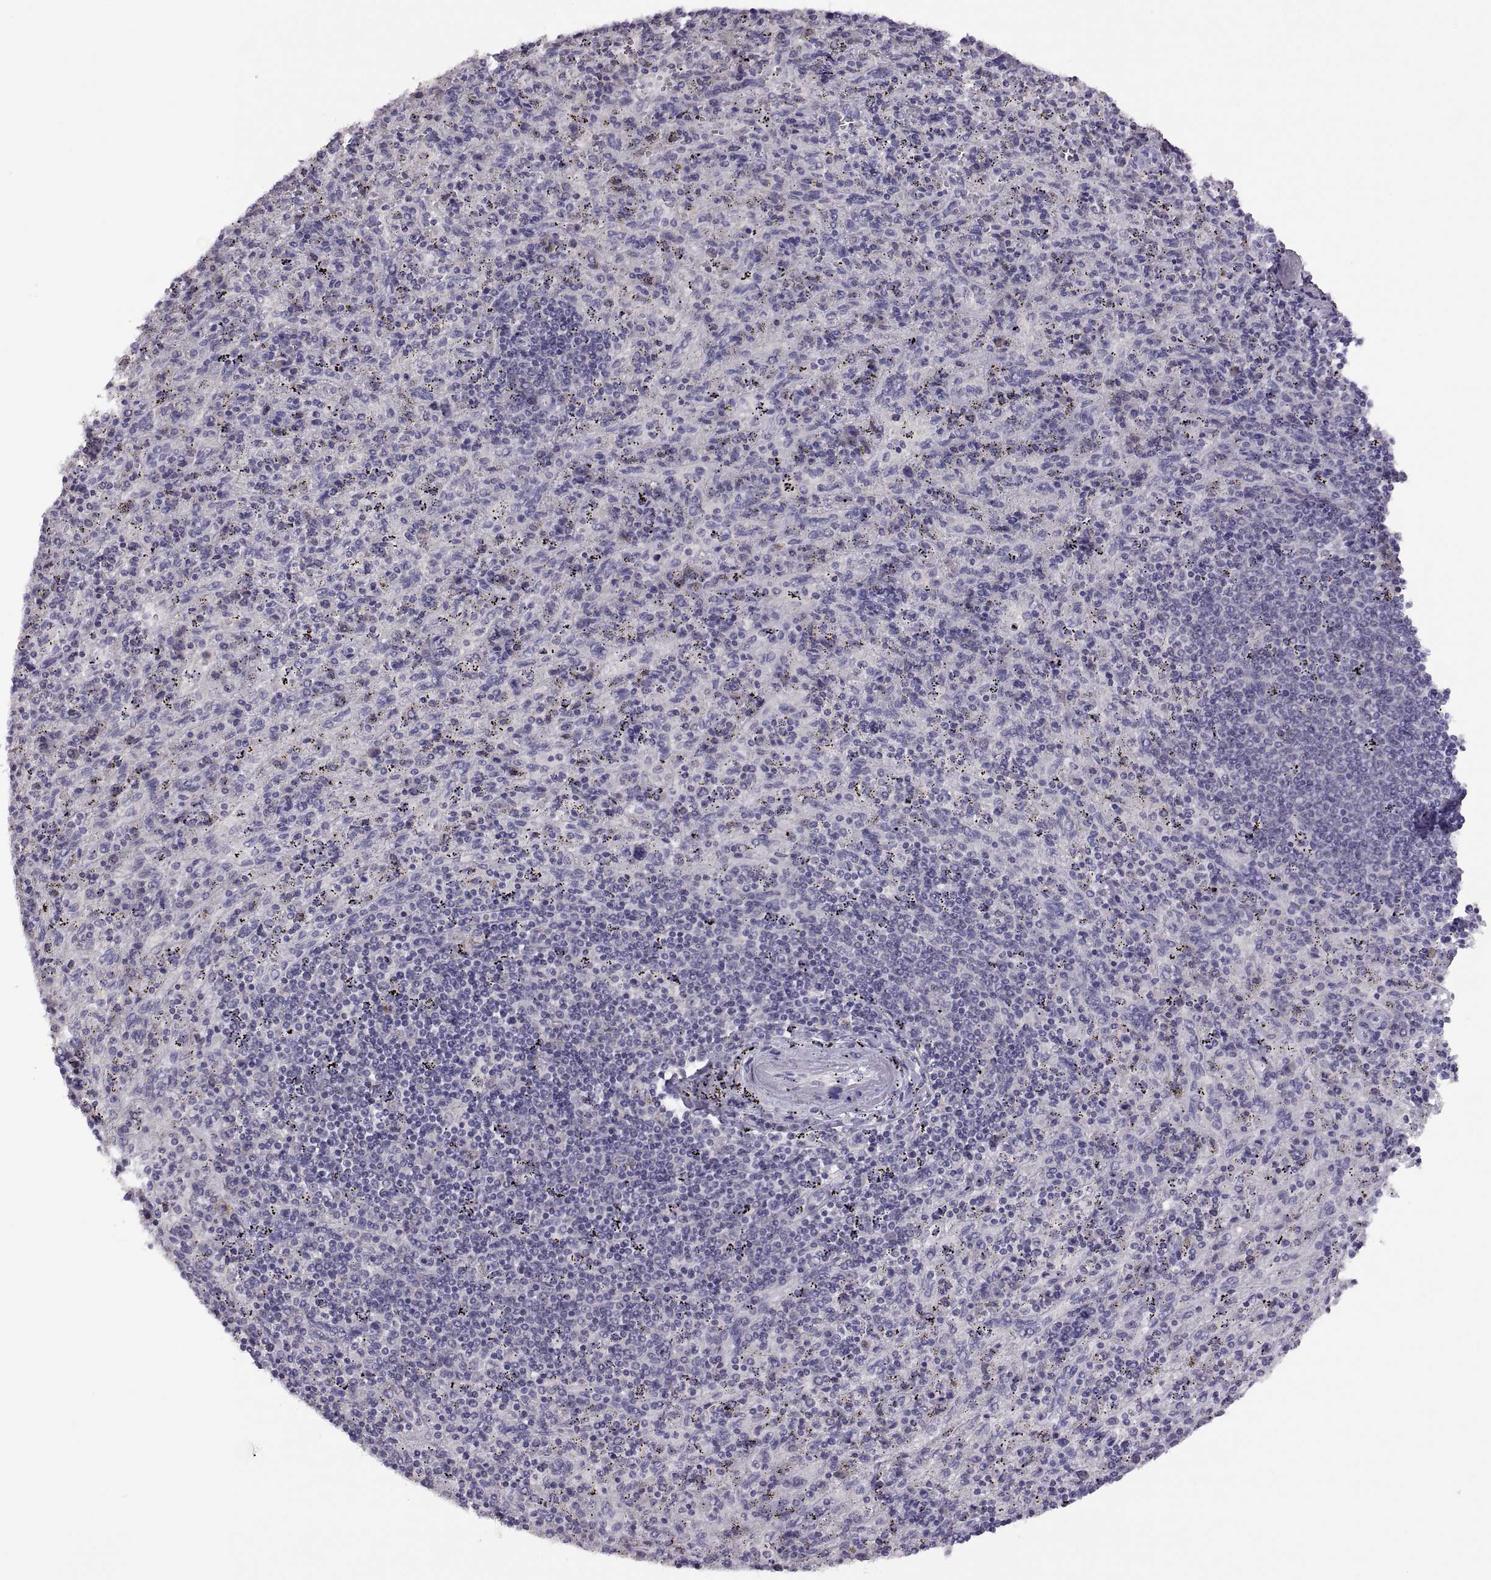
{"staining": {"intensity": "negative", "quantity": "none", "location": "none"}, "tissue": "spleen", "cell_type": "Cells in red pulp", "image_type": "normal", "snomed": [{"axis": "morphology", "description": "Normal tissue, NOS"}, {"axis": "topography", "description": "Spleen"}], "caption": "Micrograph shows no significant protein staining in cells in red pulp of normal spleen.", "gene": "TBX19", "patient": {"sex": "male", "age": 57}}